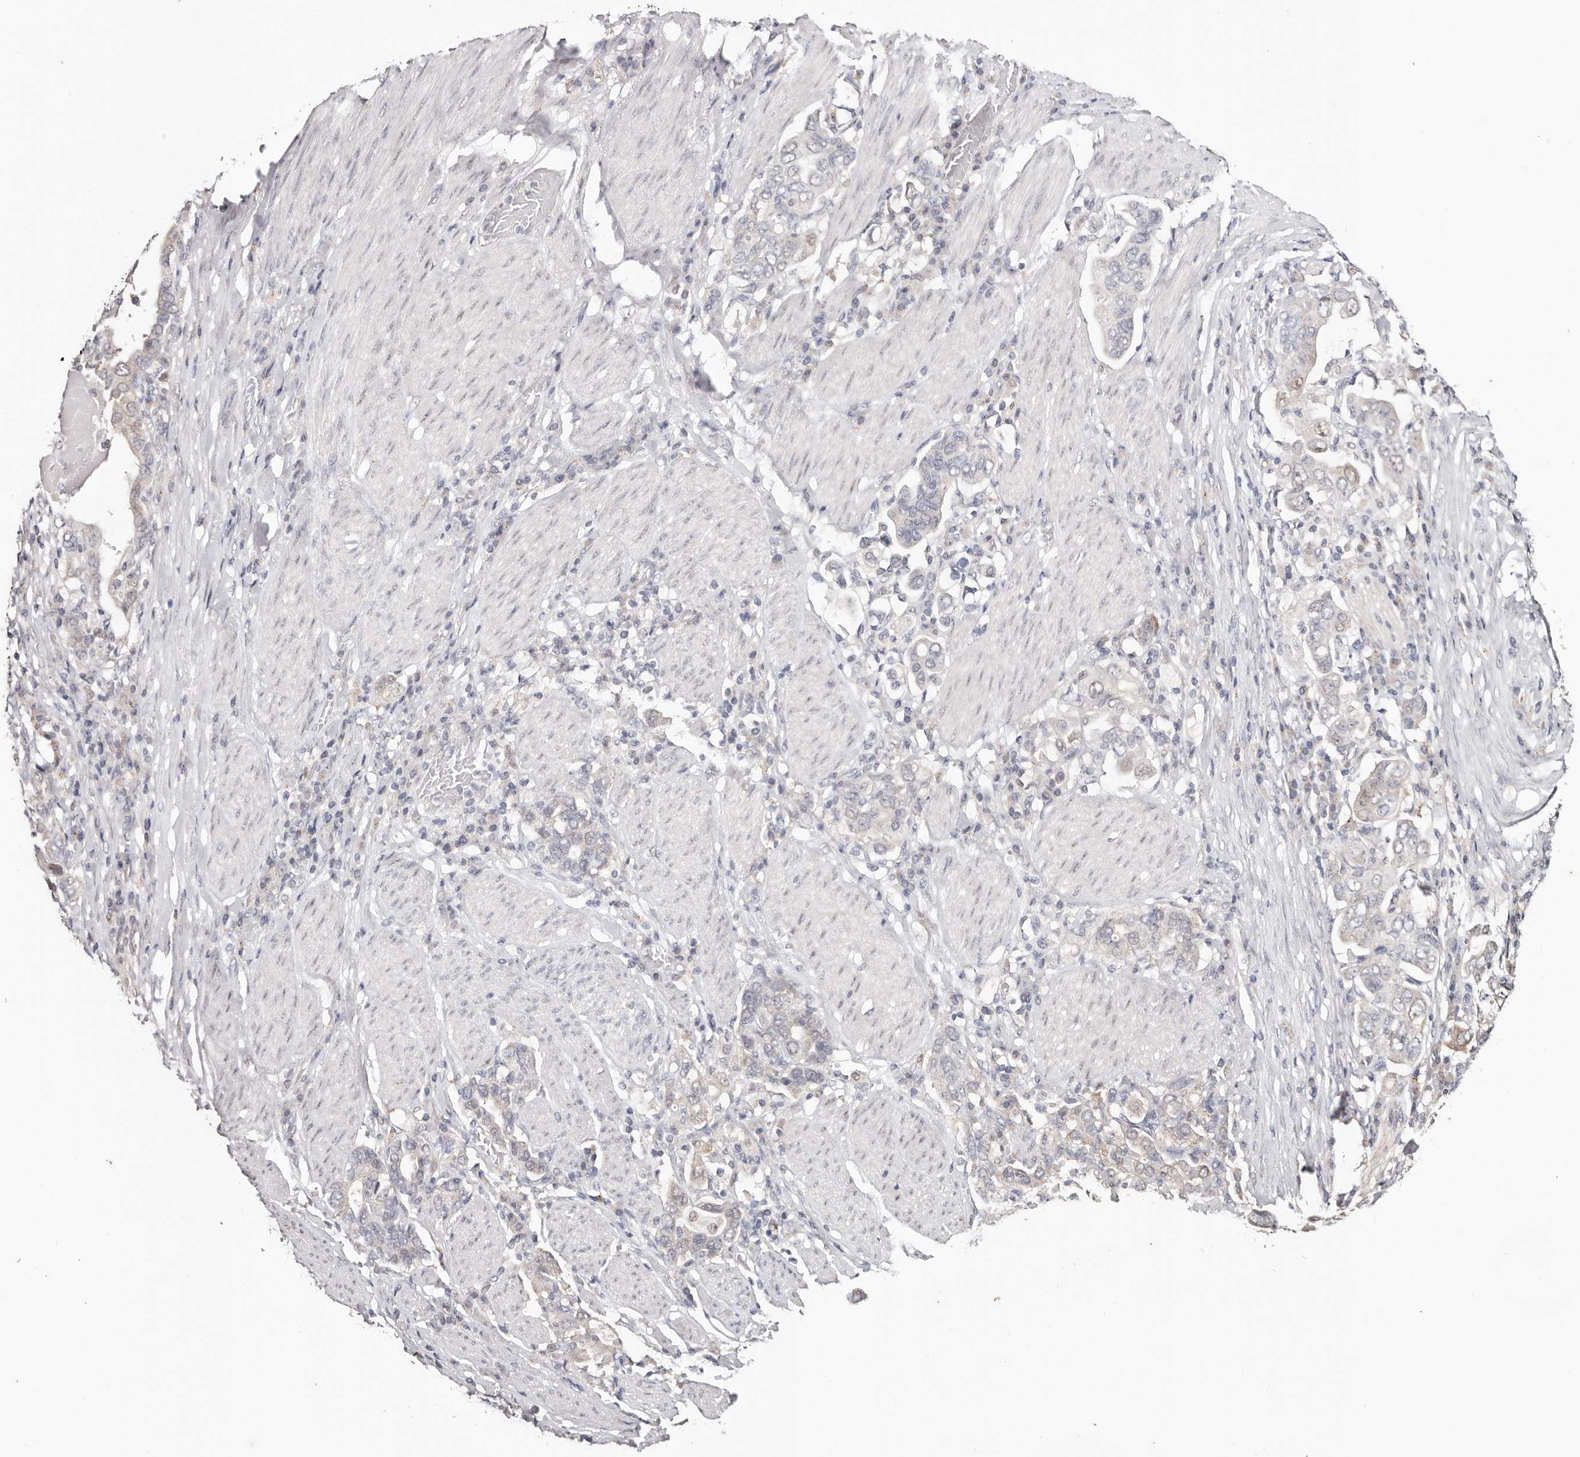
{"staining": {"intensity": "negative", "quantity": "none", "location": "none"}, "tissue": "stomach cancer", "cell_type": "Tumor cells", "image_type": "cancer", "snomed": [{"axis": "morphology", "description": "Adenocarcinoma, NOS"}, {"axis": "topography", "description": "Stomach, upper"}], "caption": "Tumor cells show no significant protein expression in stomach cancer (adenocarcinoma).", "gene": "TYW3", "patient": {"sex": "male", "age": 62}}